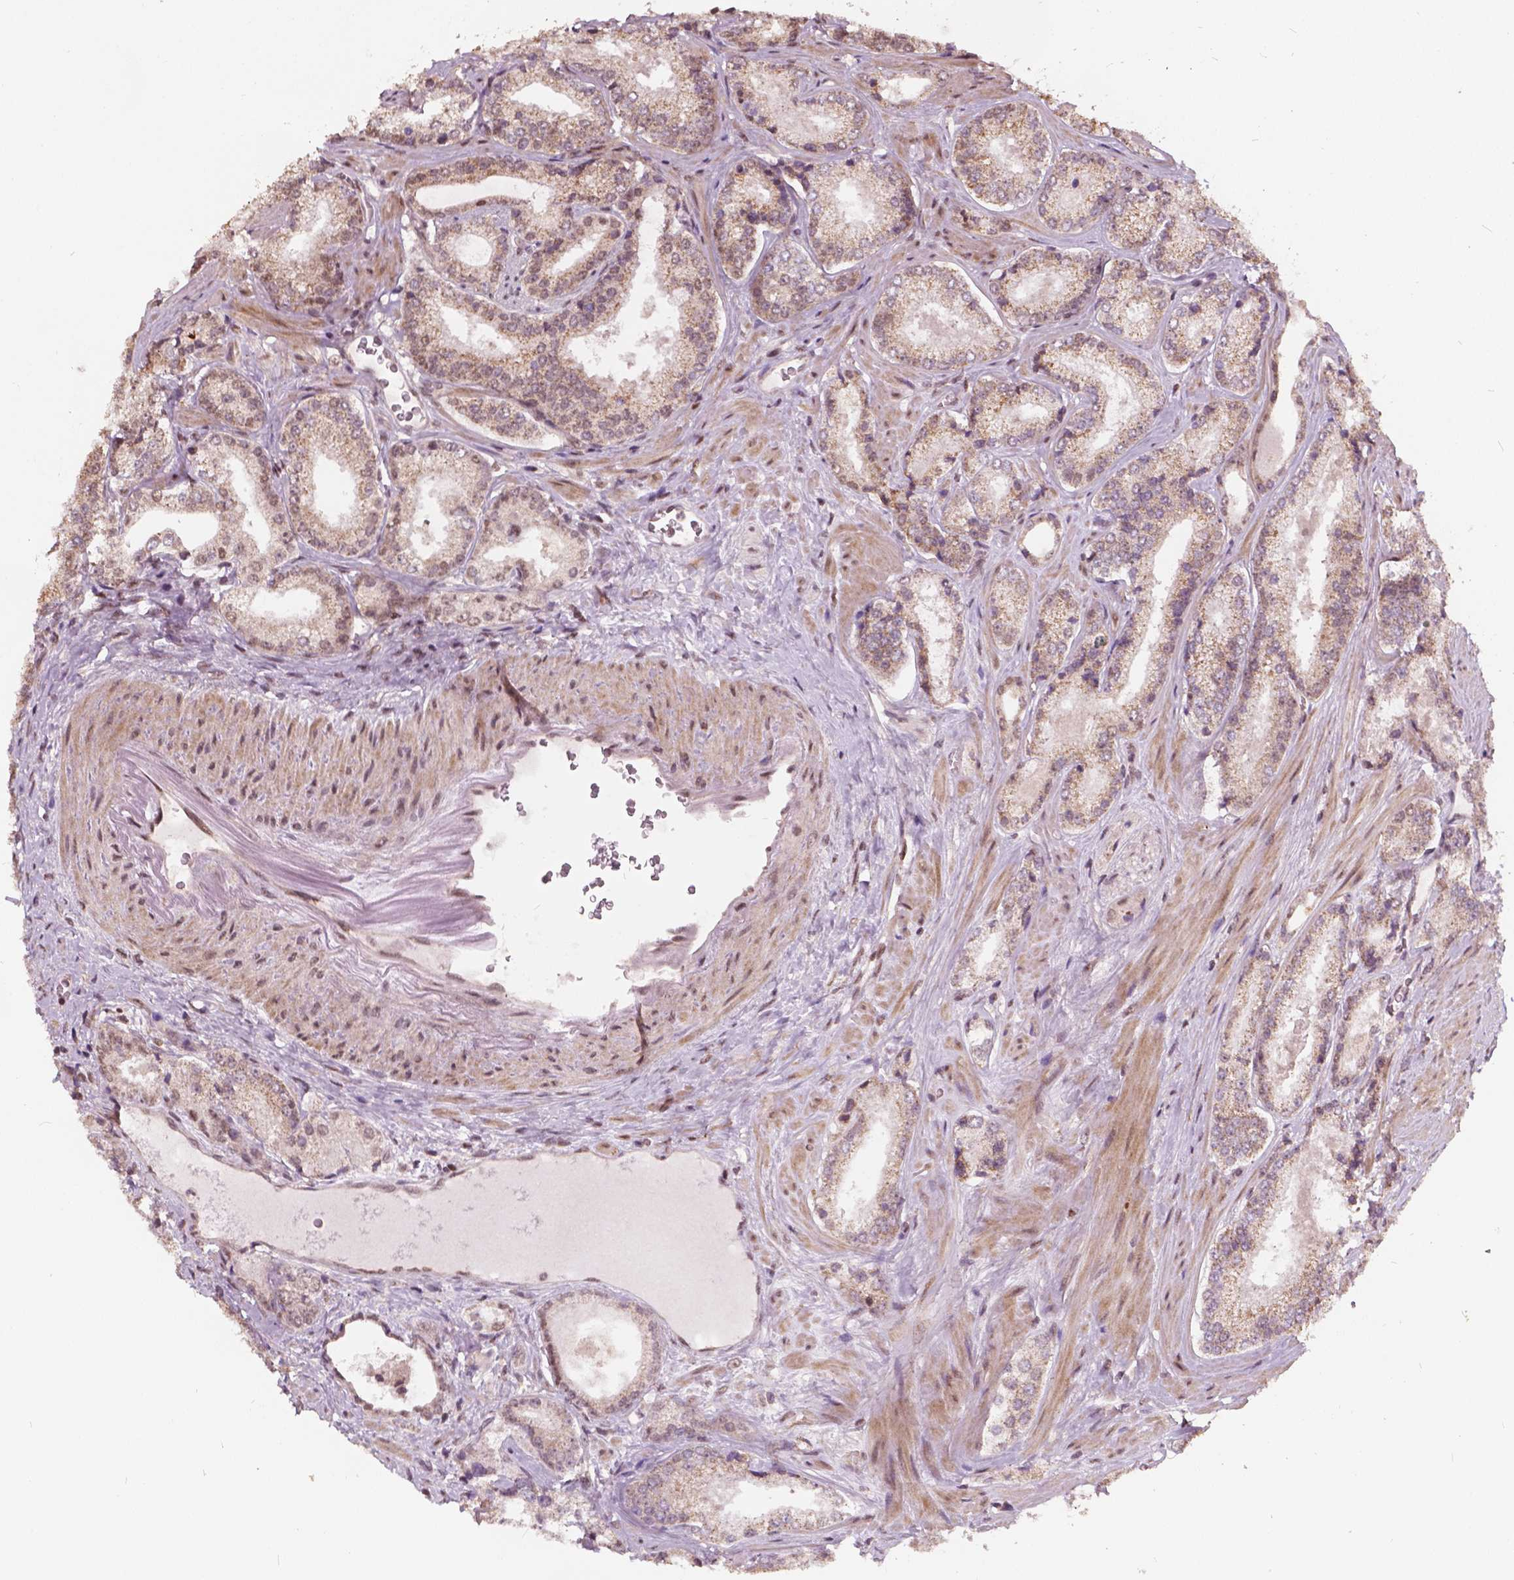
{"staining": {"intensity": "moderate", "quantity": "25%-75%", "location": "cytoplasmic/membranous,nuclear"}, "tissue": "prostate cancer", "cell_type": "Tumor cells", "image_type": "cancer", "snomed": [{"axis": "morphology", "description": "Adenocarcinoma, Low grade"}, {"axis": "topography", "description": "Prostate"}], "caption": "Moderate cytoplasmic/membranous and nuclear staining for a protein is present in about 25%-75% of tumor cells of adenocarcinoma (low-grade) (prostate) using immunohistochemistry (IHC).", "gene": "GPS2", "patient": {"sex": "male", "age": 56}}